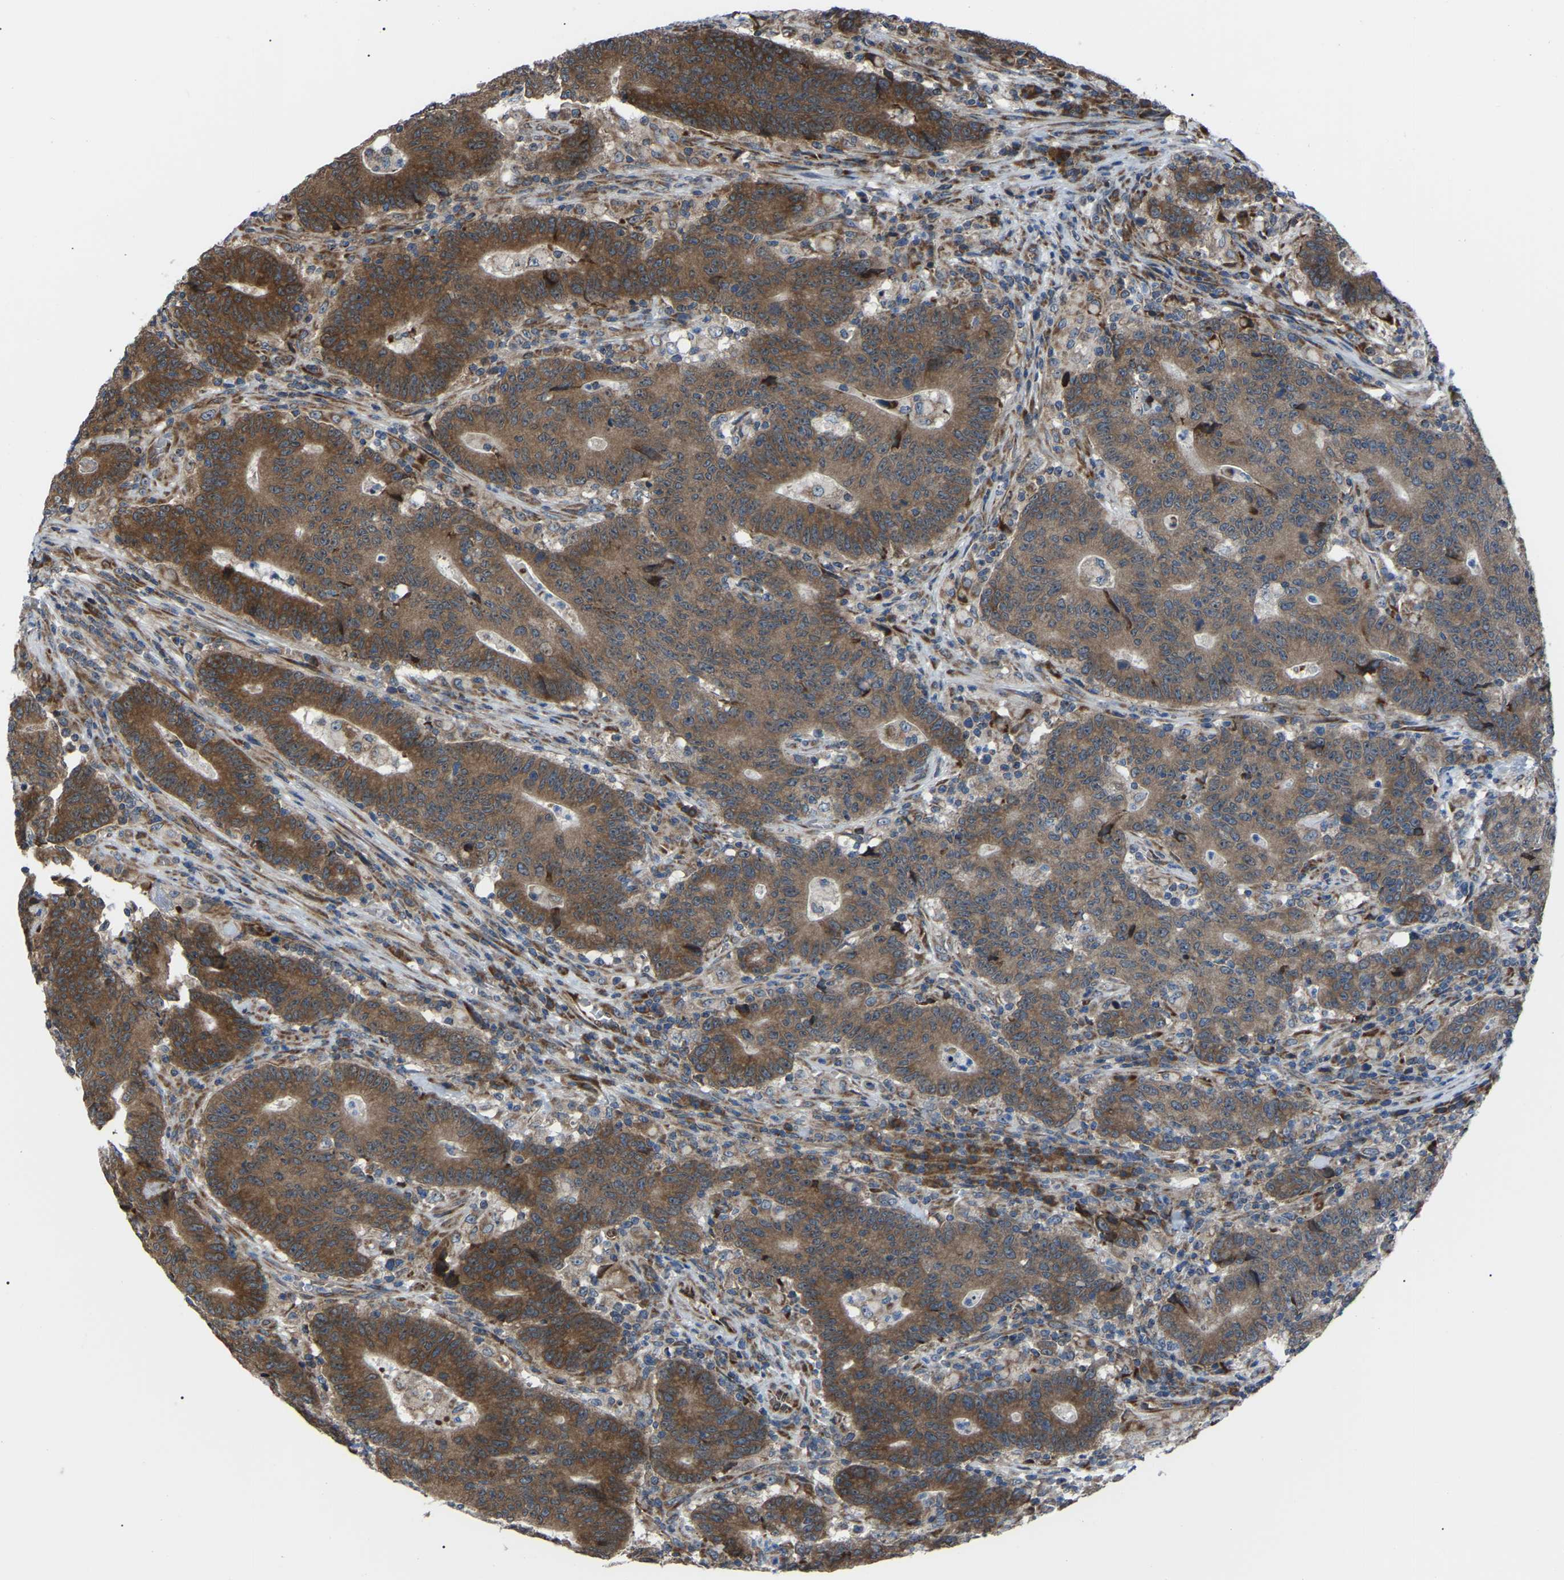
{"staining": {"intensity": "strong", "quantity": ">75%", "location": "cytoplasmic/membranous"}, "tissue": "colorectal cancer", "cell_type": "Tumor cells", "image_type": "cancer", "snomed": [{"axis": "morphology", "description": "Normal tissue, NOS"}, {"axis": "morphology", "description": "Adenocarcinoma, NOS"}, {"axis": "topography", "description": "Colon"}], "caption": "Protein staining exhibits strong cytoplasmic/membranous expression in approximately >75% of tumor cells in colorectal cancer (adenocarcinoma).", "gene": "AGO2", "patient": {"sex": "female", "age": 75}}